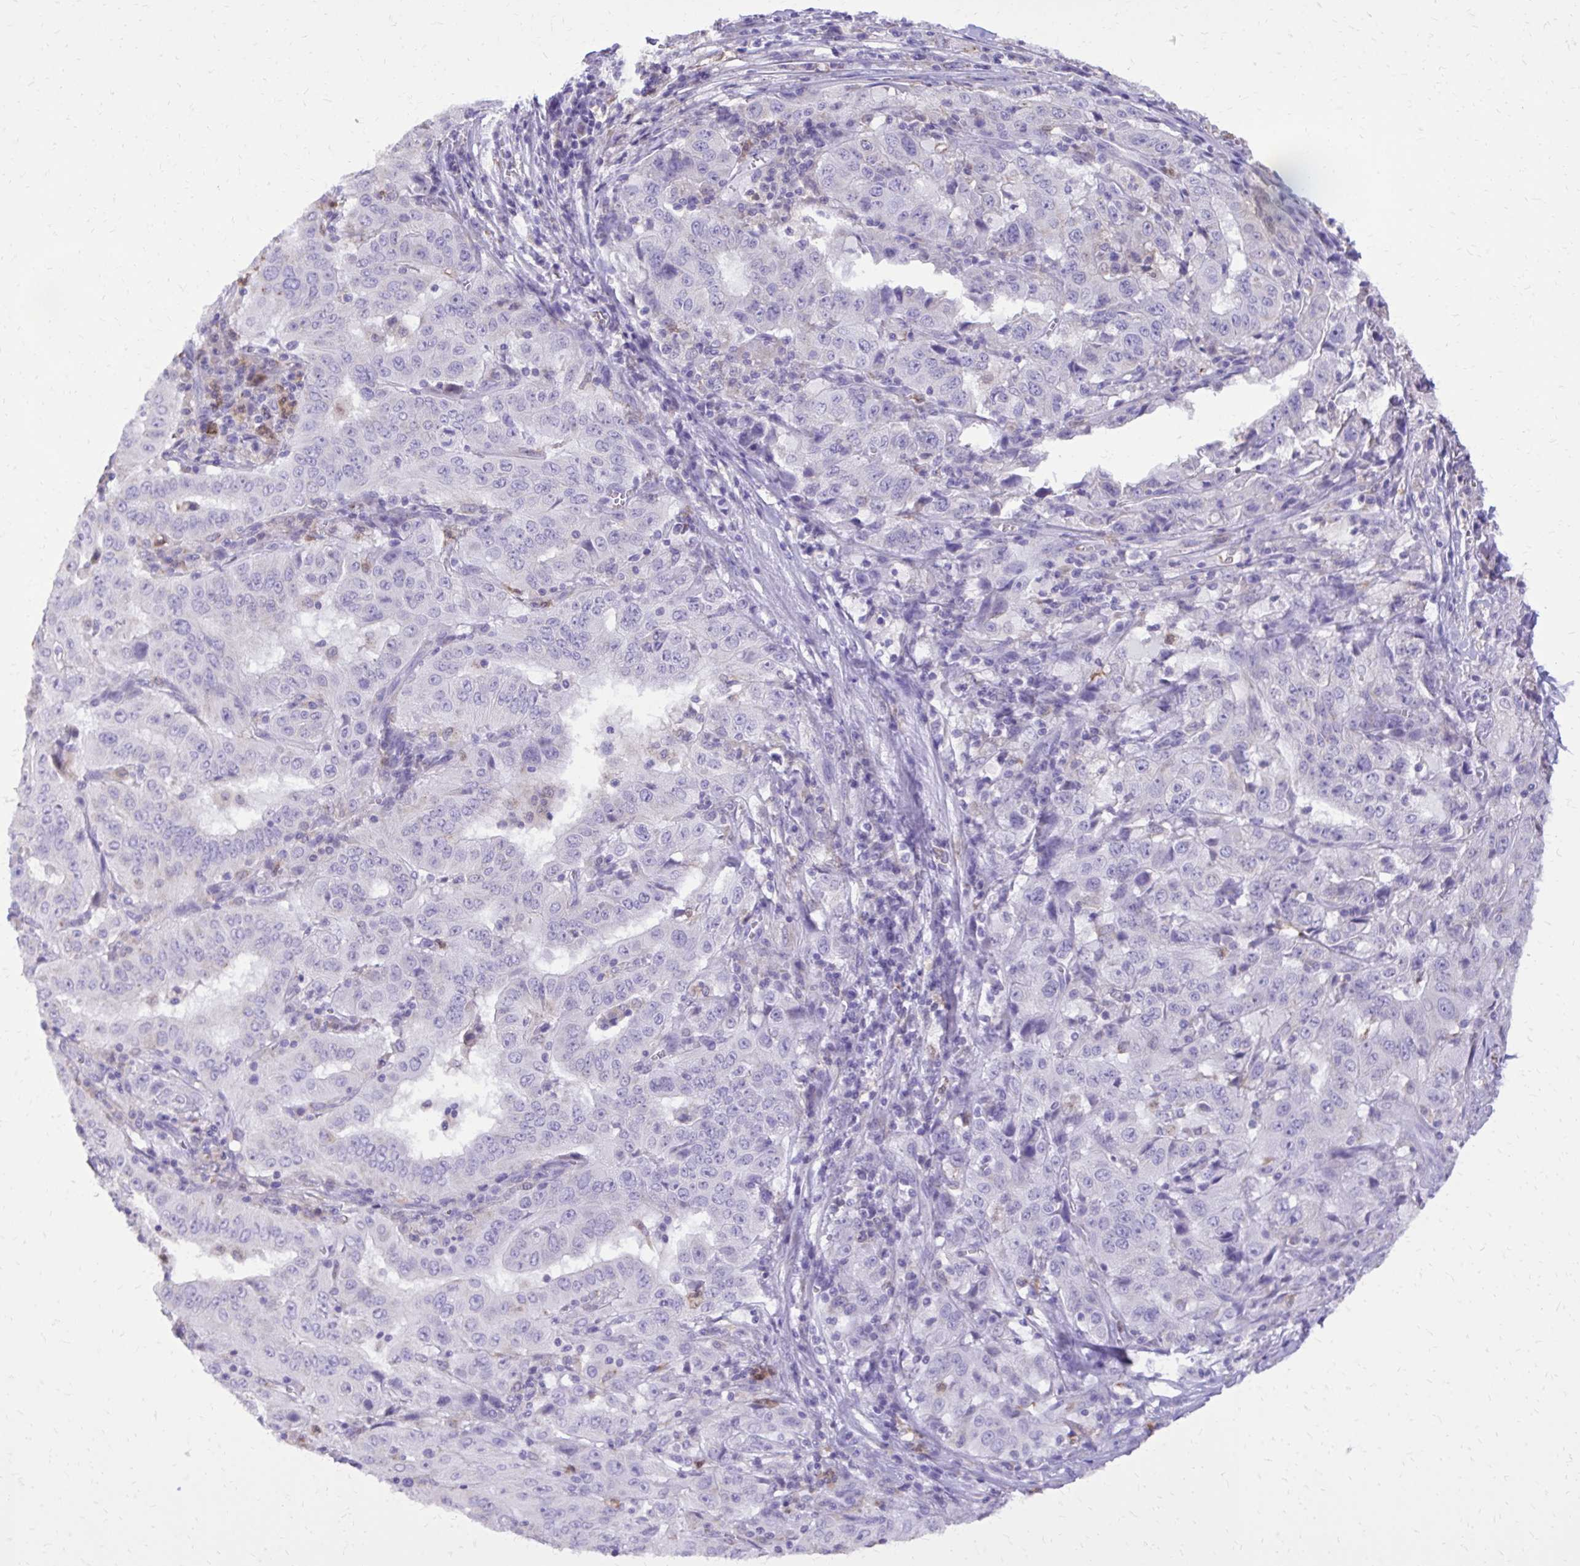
{"staining": {"intensity": "negative", "quantity": "none", "location": "none"}, "tissue": "pancreatic cancer", "cell_type": "Tumor cells", "image_type": "cancer", "snomed": [{"axis": "morphology", "description": "Adenocarcinoma, NOS"}, {"axis": "topography", "description": "Pancreas"}], "caption": "DAB (3,3'-diaminobenzidine) immunohistochemical staining of human pancreatic adenocarcinoma reveals no significant expression in tumor cells.", "gene": "CAT", "patient": {"sex": "male", "age": 63}}